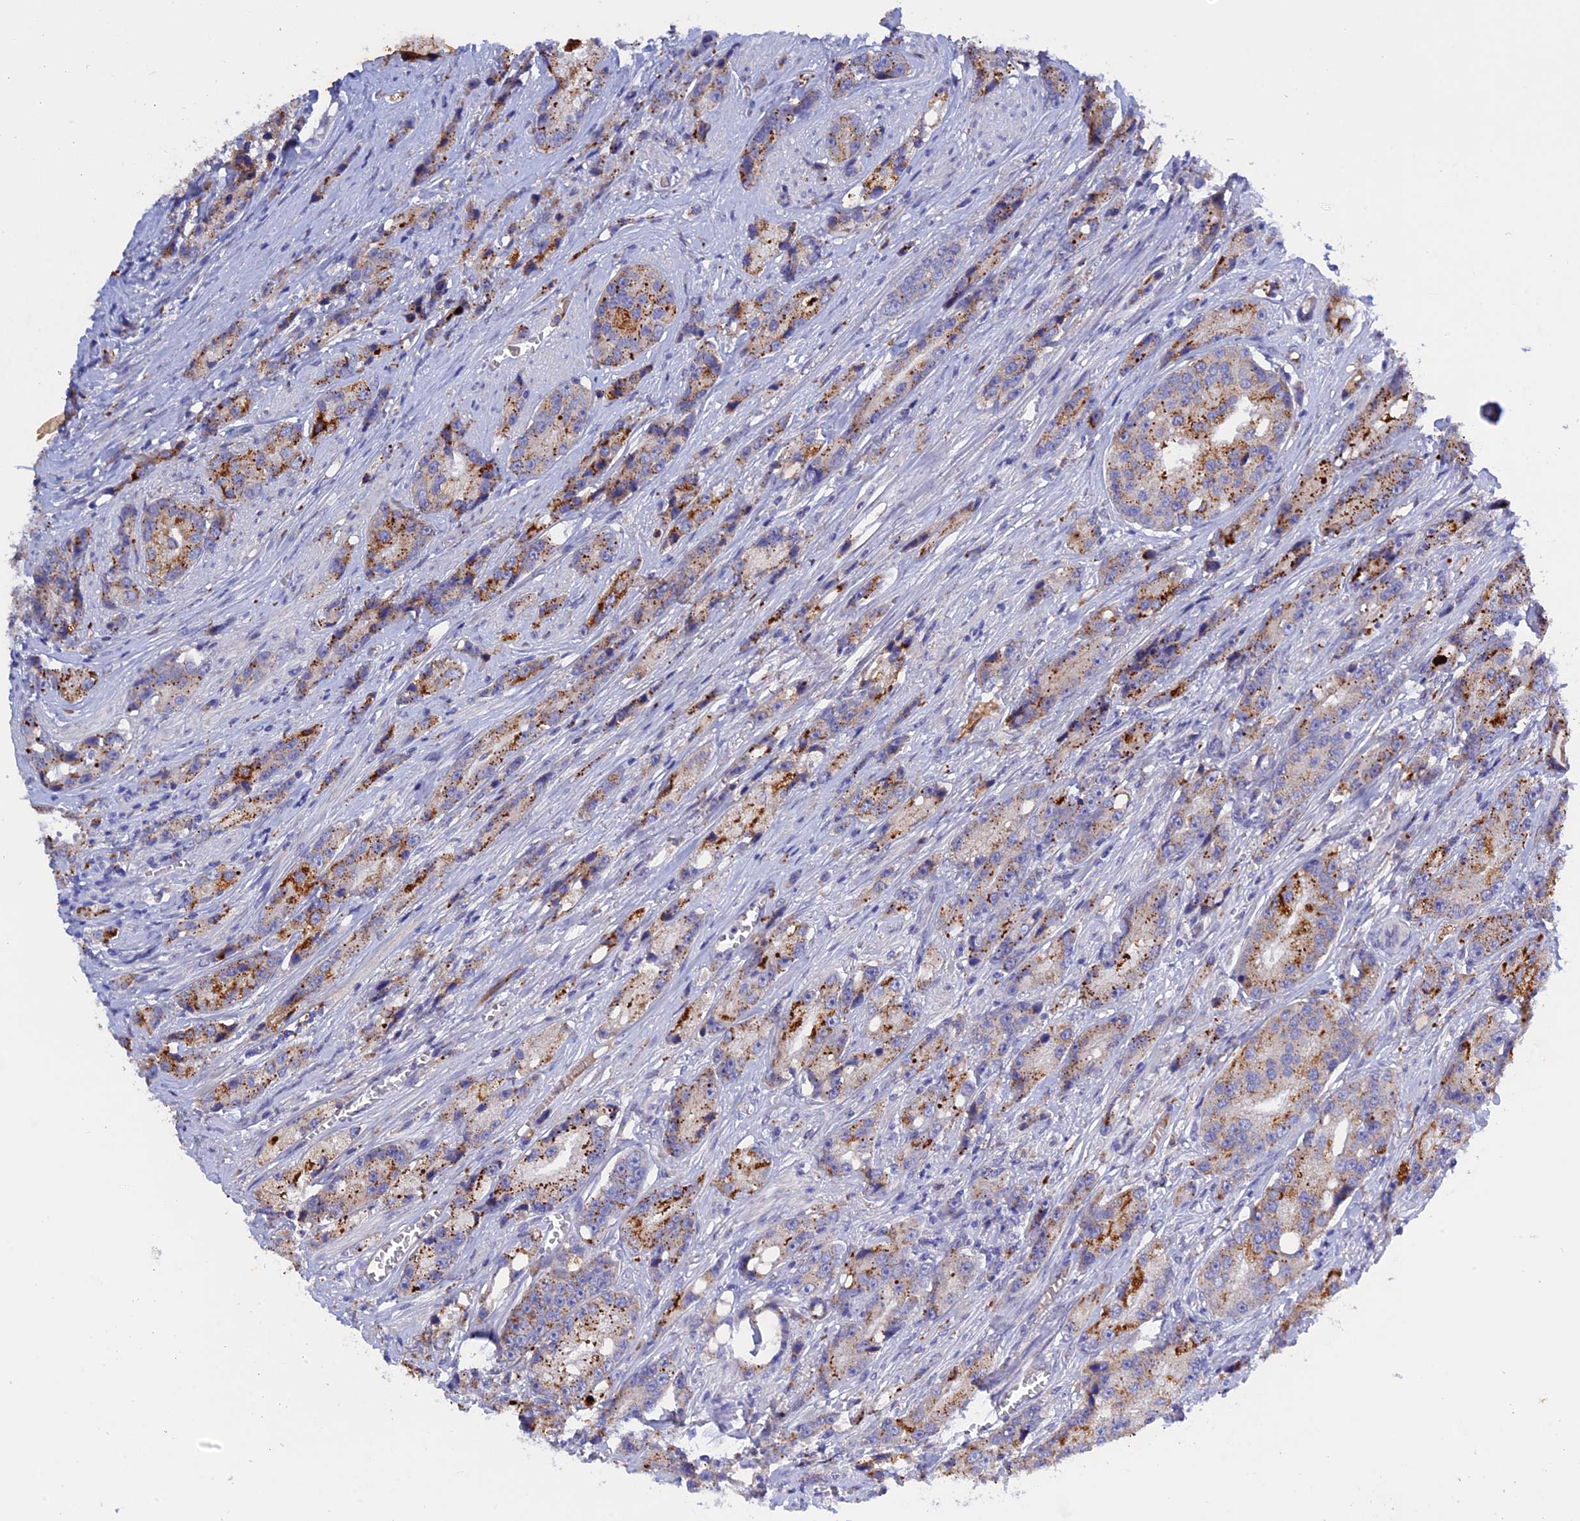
{"staining": {"intensity": "moderate", "quantity": "25%-75%", "location": "cytoplasmic/membranous"}, "tissue": "prostate cancer", "cell_type": "Tumor cells", "image_type": "cancer", "snomed": [{"axis": "morphology", "description": "Adenocarcinoma, High grade"}, {"axis": "topography", "description": "Prostate"}], "caption": "Immunohistochemistry (IHC) (DAB) staining of prostate cancer (high-grade adenocarcinoma) demonstrates moderate cytoplasmic/membranous protein staining in about 25%-75% of tumor cells.", "gene": "GK5", "patient": {"sex": "male", "age": 74}}